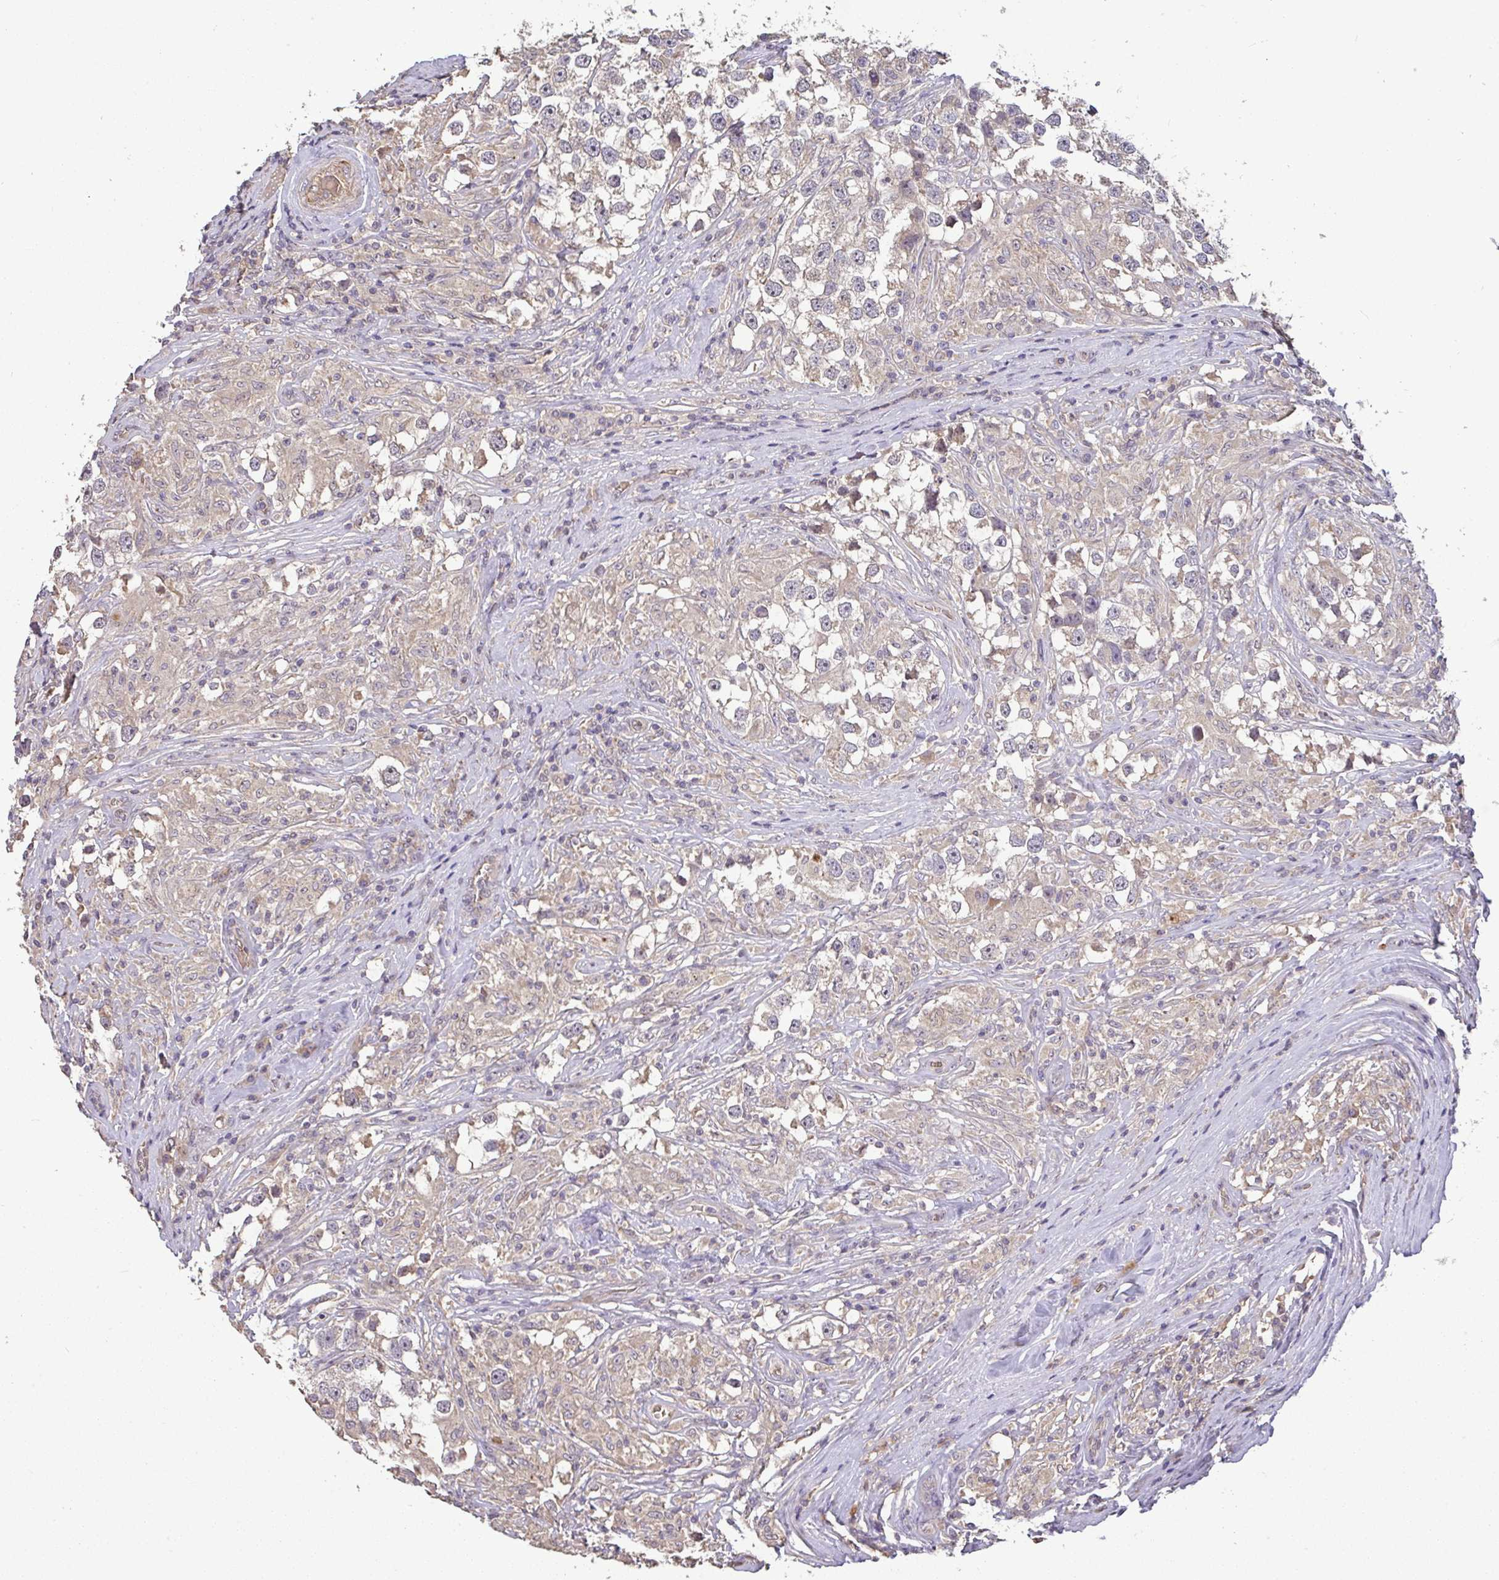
{"staining": {"intensity": "negative", "quantity": "none", "location": "none"}, "tissue": "testis cancer", "cell_type": "Tumor cells", "image_type": "cancer", "snomed": [{"axis": "morphology", "description": "Seminoma, NOS"}, {"axis": "topography", "description": "Testis"}], "caption": "Immunohistochemistry image of neoplastic tissue: human seminoma (testis) stained with DAB (3,3'-diaminobenzidine) reveals no significant protein expression in tumor cells.", "gene": "C1QTNF9B", "patient": {"sex": "male", "age": 46}}